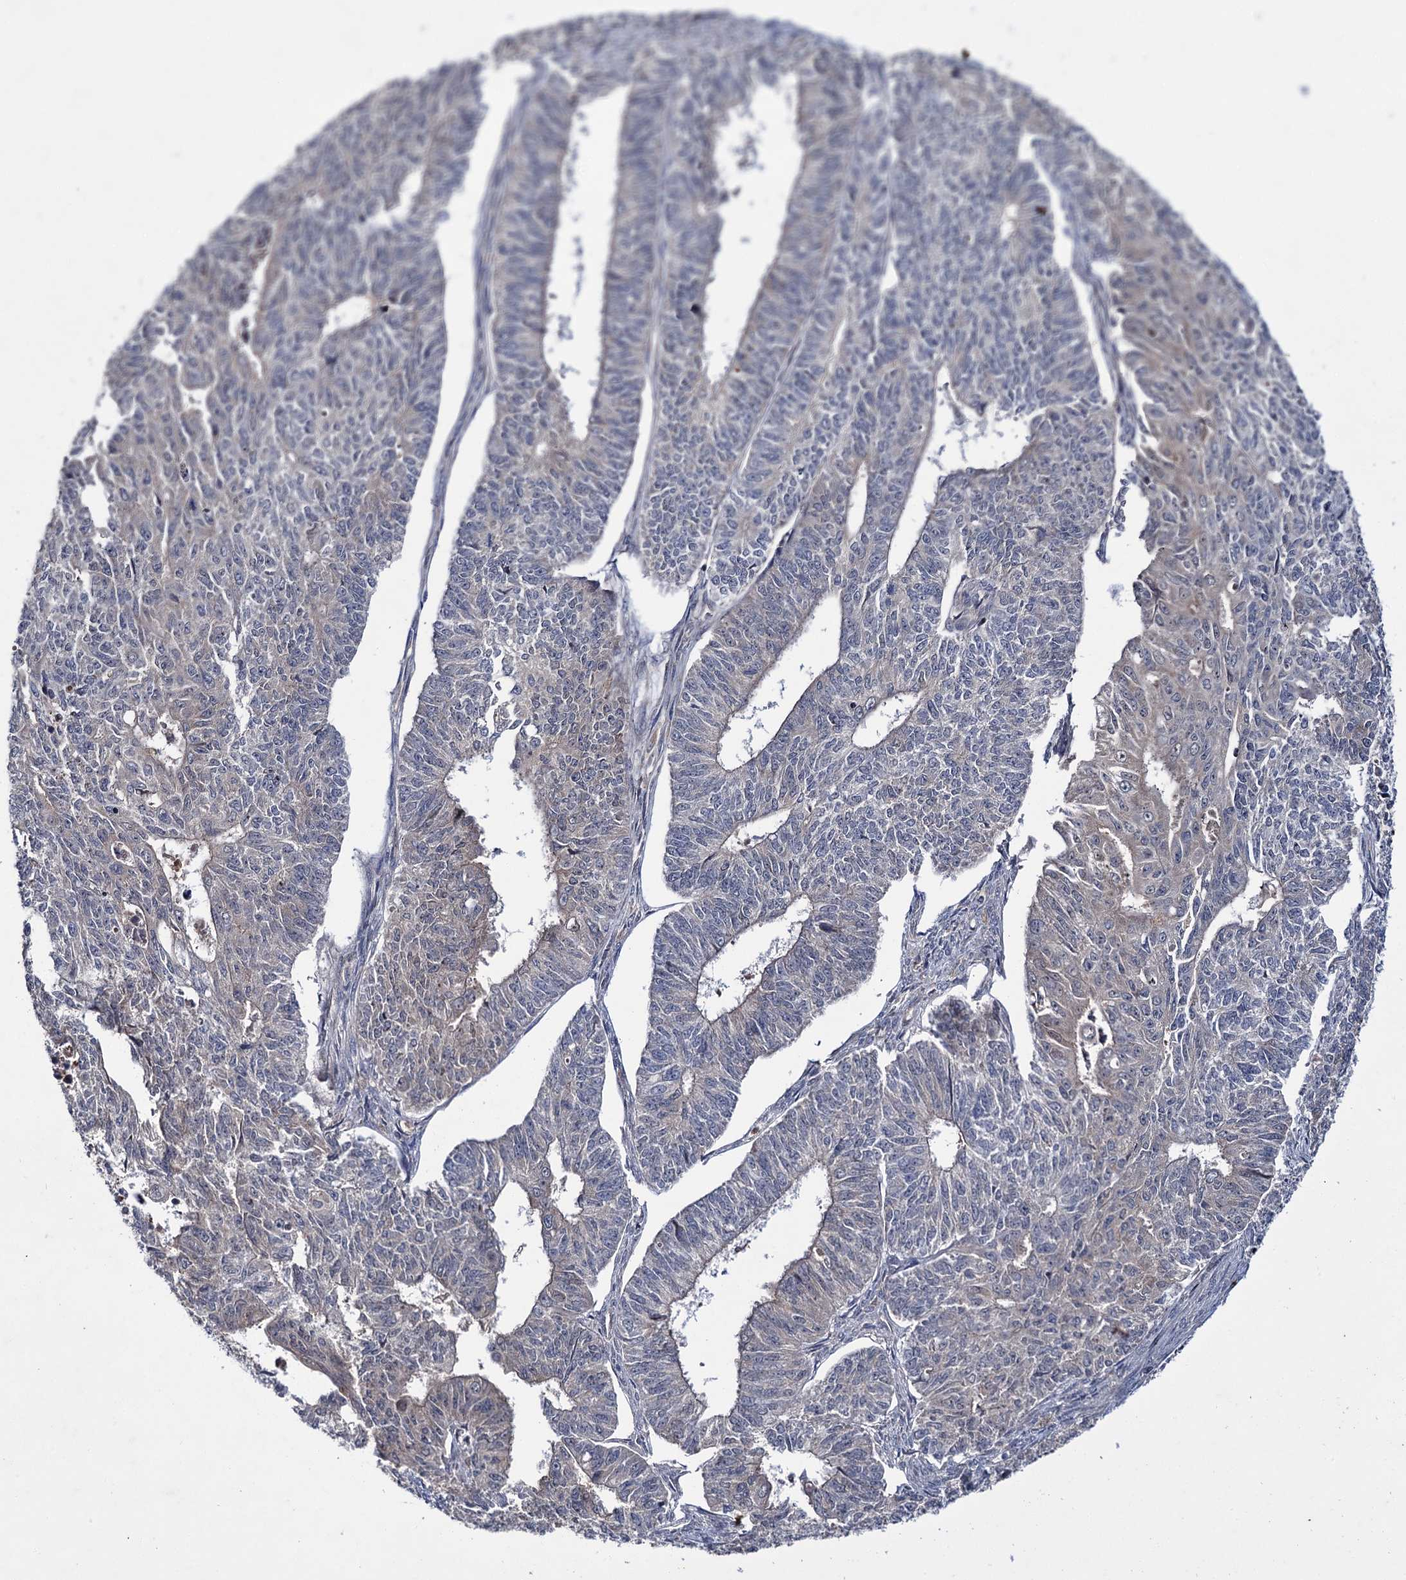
{"staining": {"intensity": "negative", "quantity": "none", "location": "none"}, "tissue": "endometrial cancer", "cell_type": "Tumor cells", "image_type": "cancer", "snomed": [{"axis": "morphology", "description": "Adenocarcinoma, NOS"}, {"axis": "topography", "description": "Endometrium"}], "caption": "Histopathology image shows no significant protein expression in tumor cells of endometrial cancer (adenocarcinoma).", "gene": "PTPN3", "patient": {"sex": "female", "age": 32}}